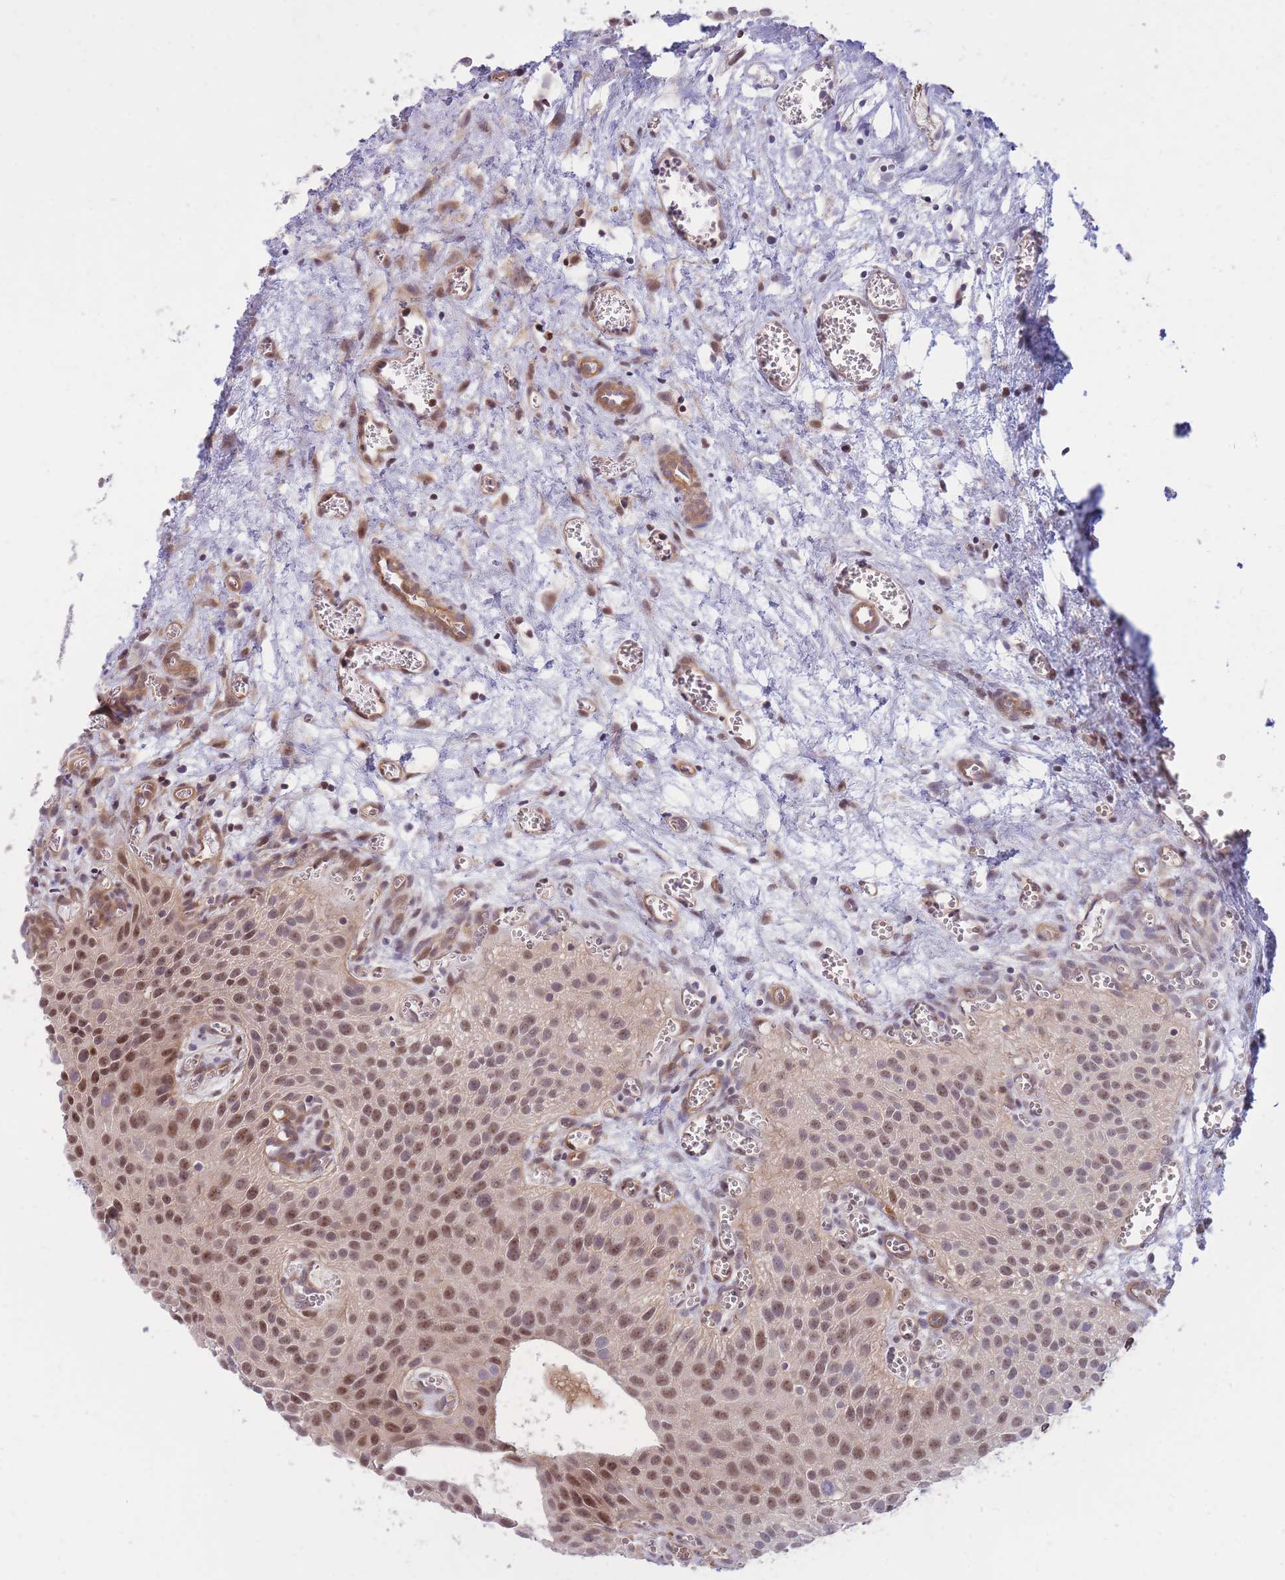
{"staining": {"intensity": "moderate", "quantity": ">75%", "location": "nuclear"}, "tissue": "urothelial cancer", "cell_type": "Tumor cells", "image_type": "cancer", "snomed": [{"axis": "morphology", "description": "Urothelial carcinoma, Low grade"}, {"axis": "topography", "description": "Urinary bladder"}], "caption": "About >75% of tumor cells in human low-grade urothelial carcinoma show moderate nuclear protein positivity as visualized by brown immunohistochemical staining.", "gene": "ERICH6B", "patient": {"sex": "male", "age": 88}}